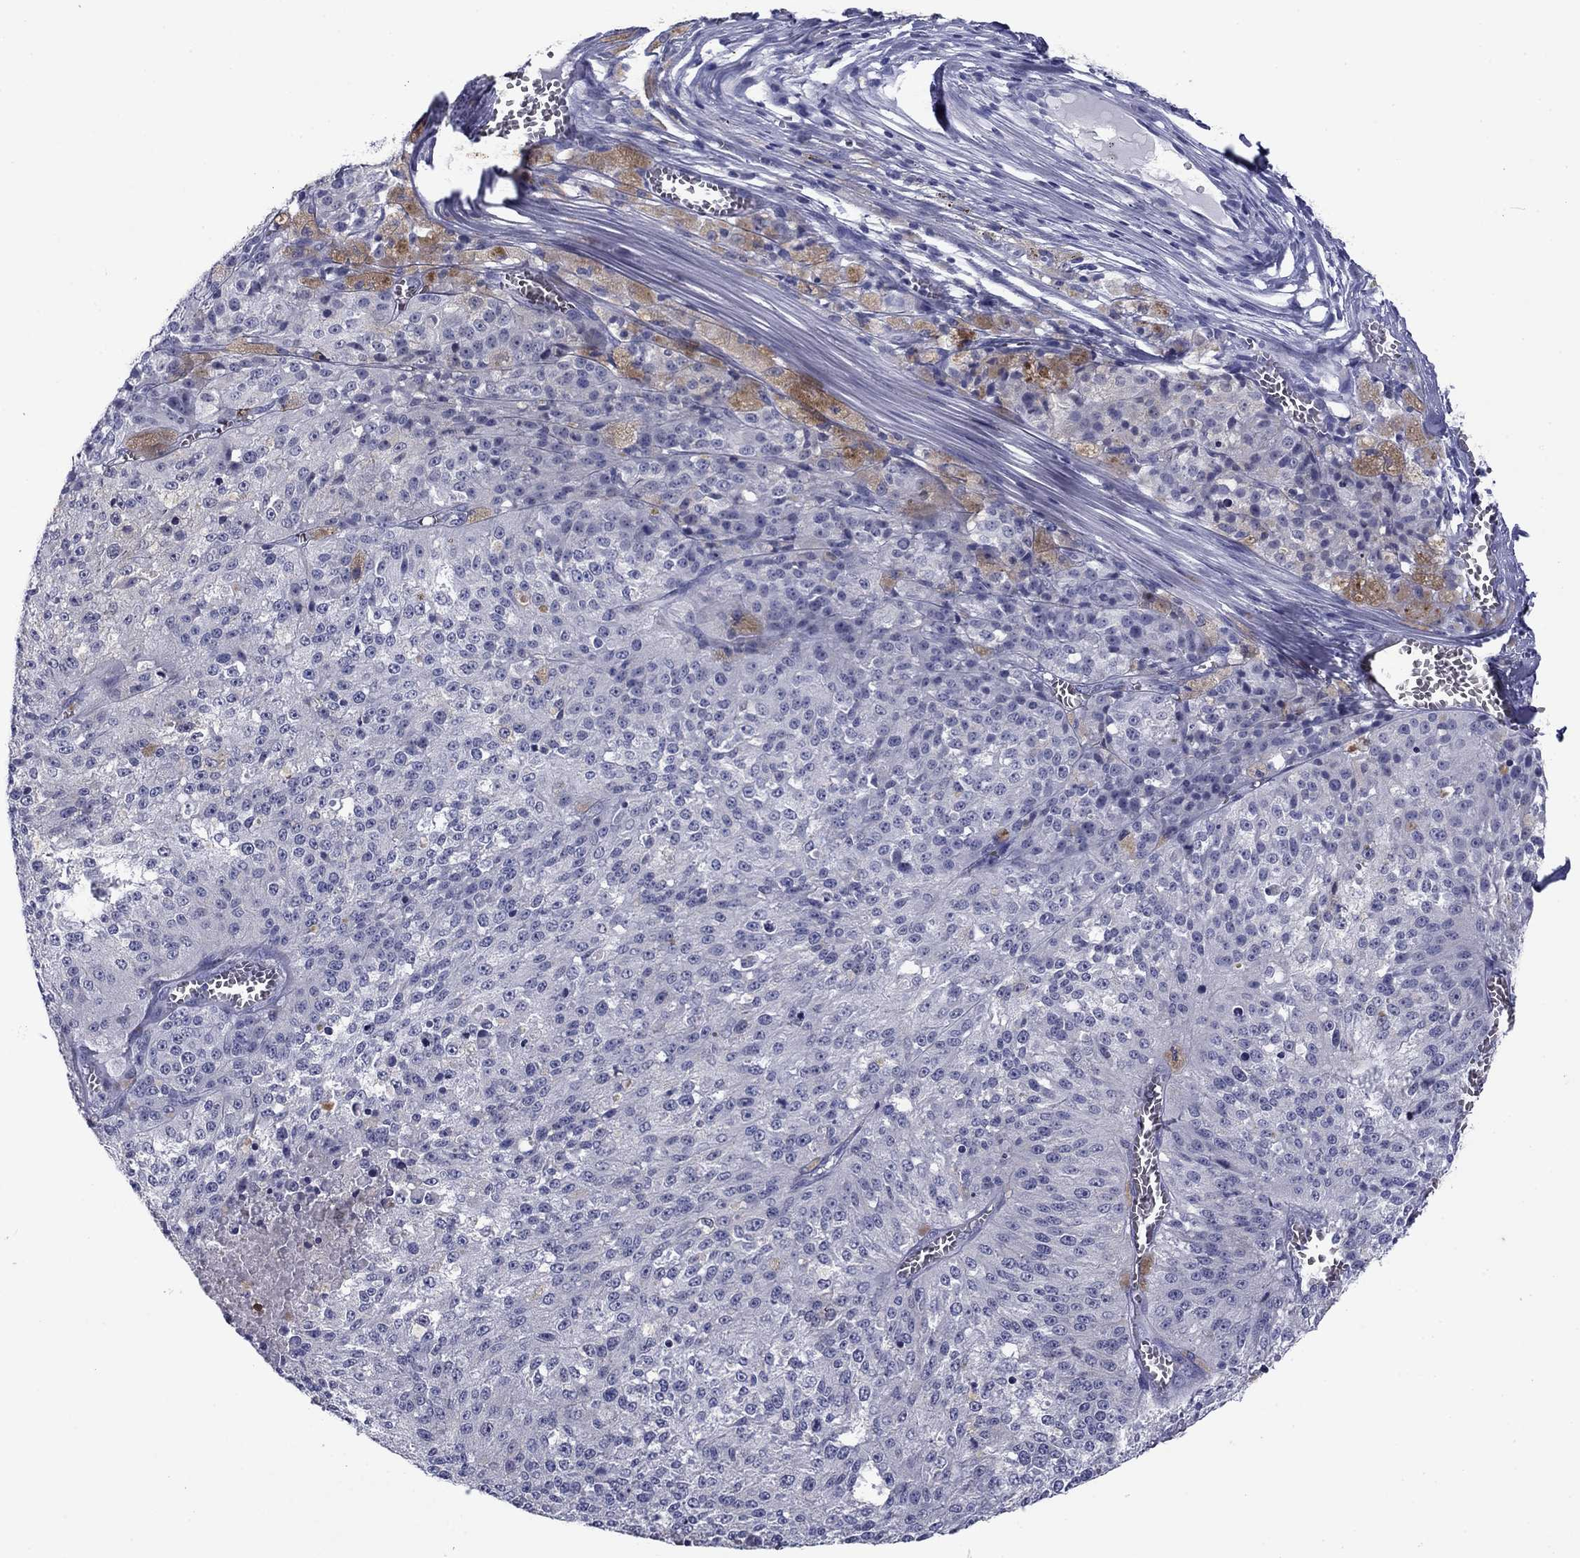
{"staining": {"intensity": "negative", "quantity": "none", "location": "none"}, "tissue": "melanoma", "cell_type": "Tumor cells", "image_type": "cancer", "snomed": [{"axis": "morphology", "description": "Malignant melanoma, Metastatic site"}, {"axis": "topography", "description": "Lymph node"}], "caption": "Immunohistochemistry (IHC) image of human malignant melanoma (metastatic site) stained for a protein (brown), which shows no expression in tumor cells.", "gene": "HAO1", "patient": {"sex": "female", "age": 64}}